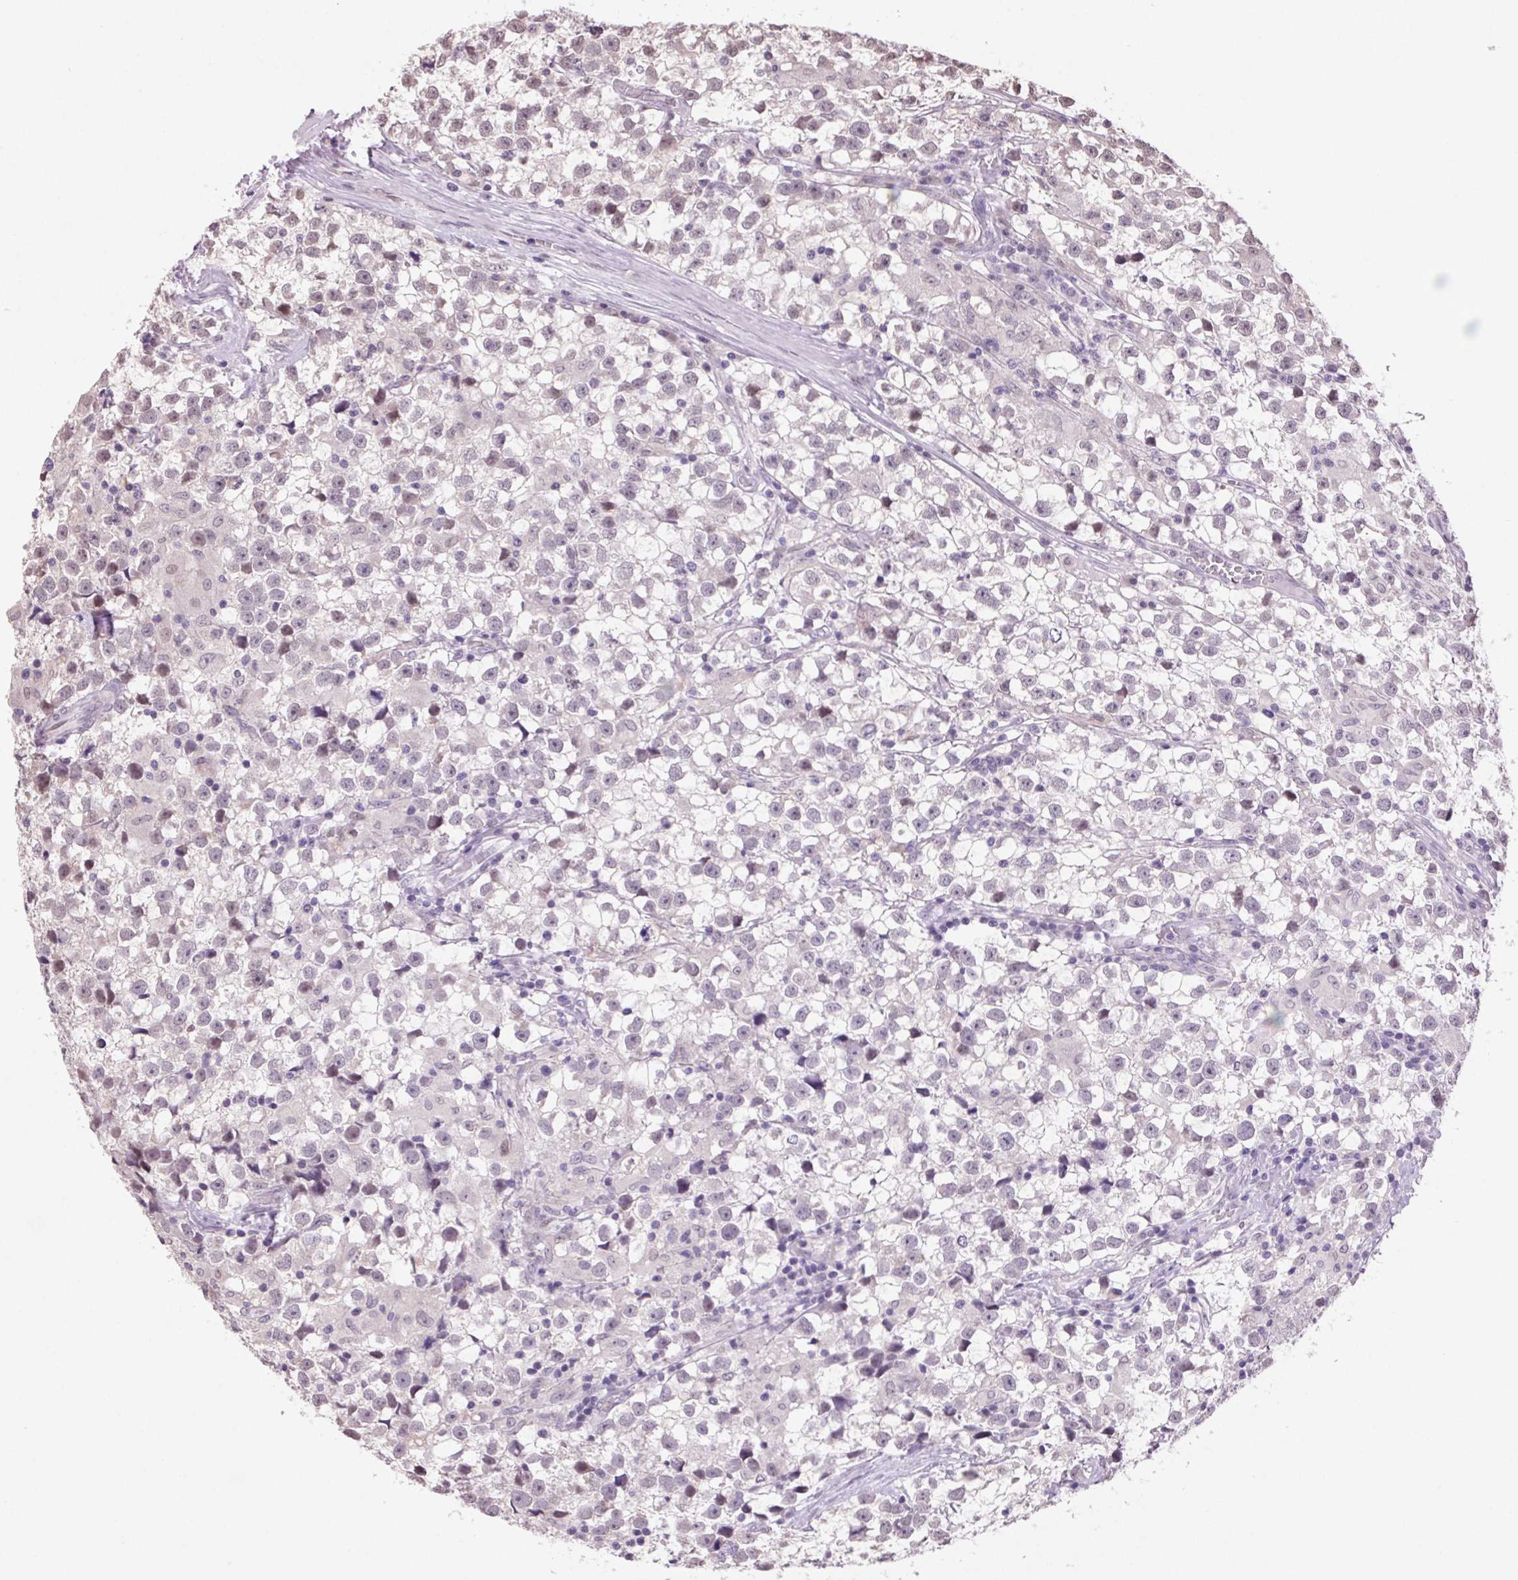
{"staining": {"intensity": "negative", "quantity": "none", "location": "none"}, "tissue": "testis cancer", "cell_type": "Tumor cells", "image_type": "cancer", "snomed": [{"axis": "morphology", "description": "Seminoma, NOS"}, {"axis": "topography", "description": "Testis"}], "caption": "A histopathology image of human seminoma (testis) is negative for staining in tumor cells.", "gene": "VWA3B", "patient": {"sex": "male", "age": 31}}